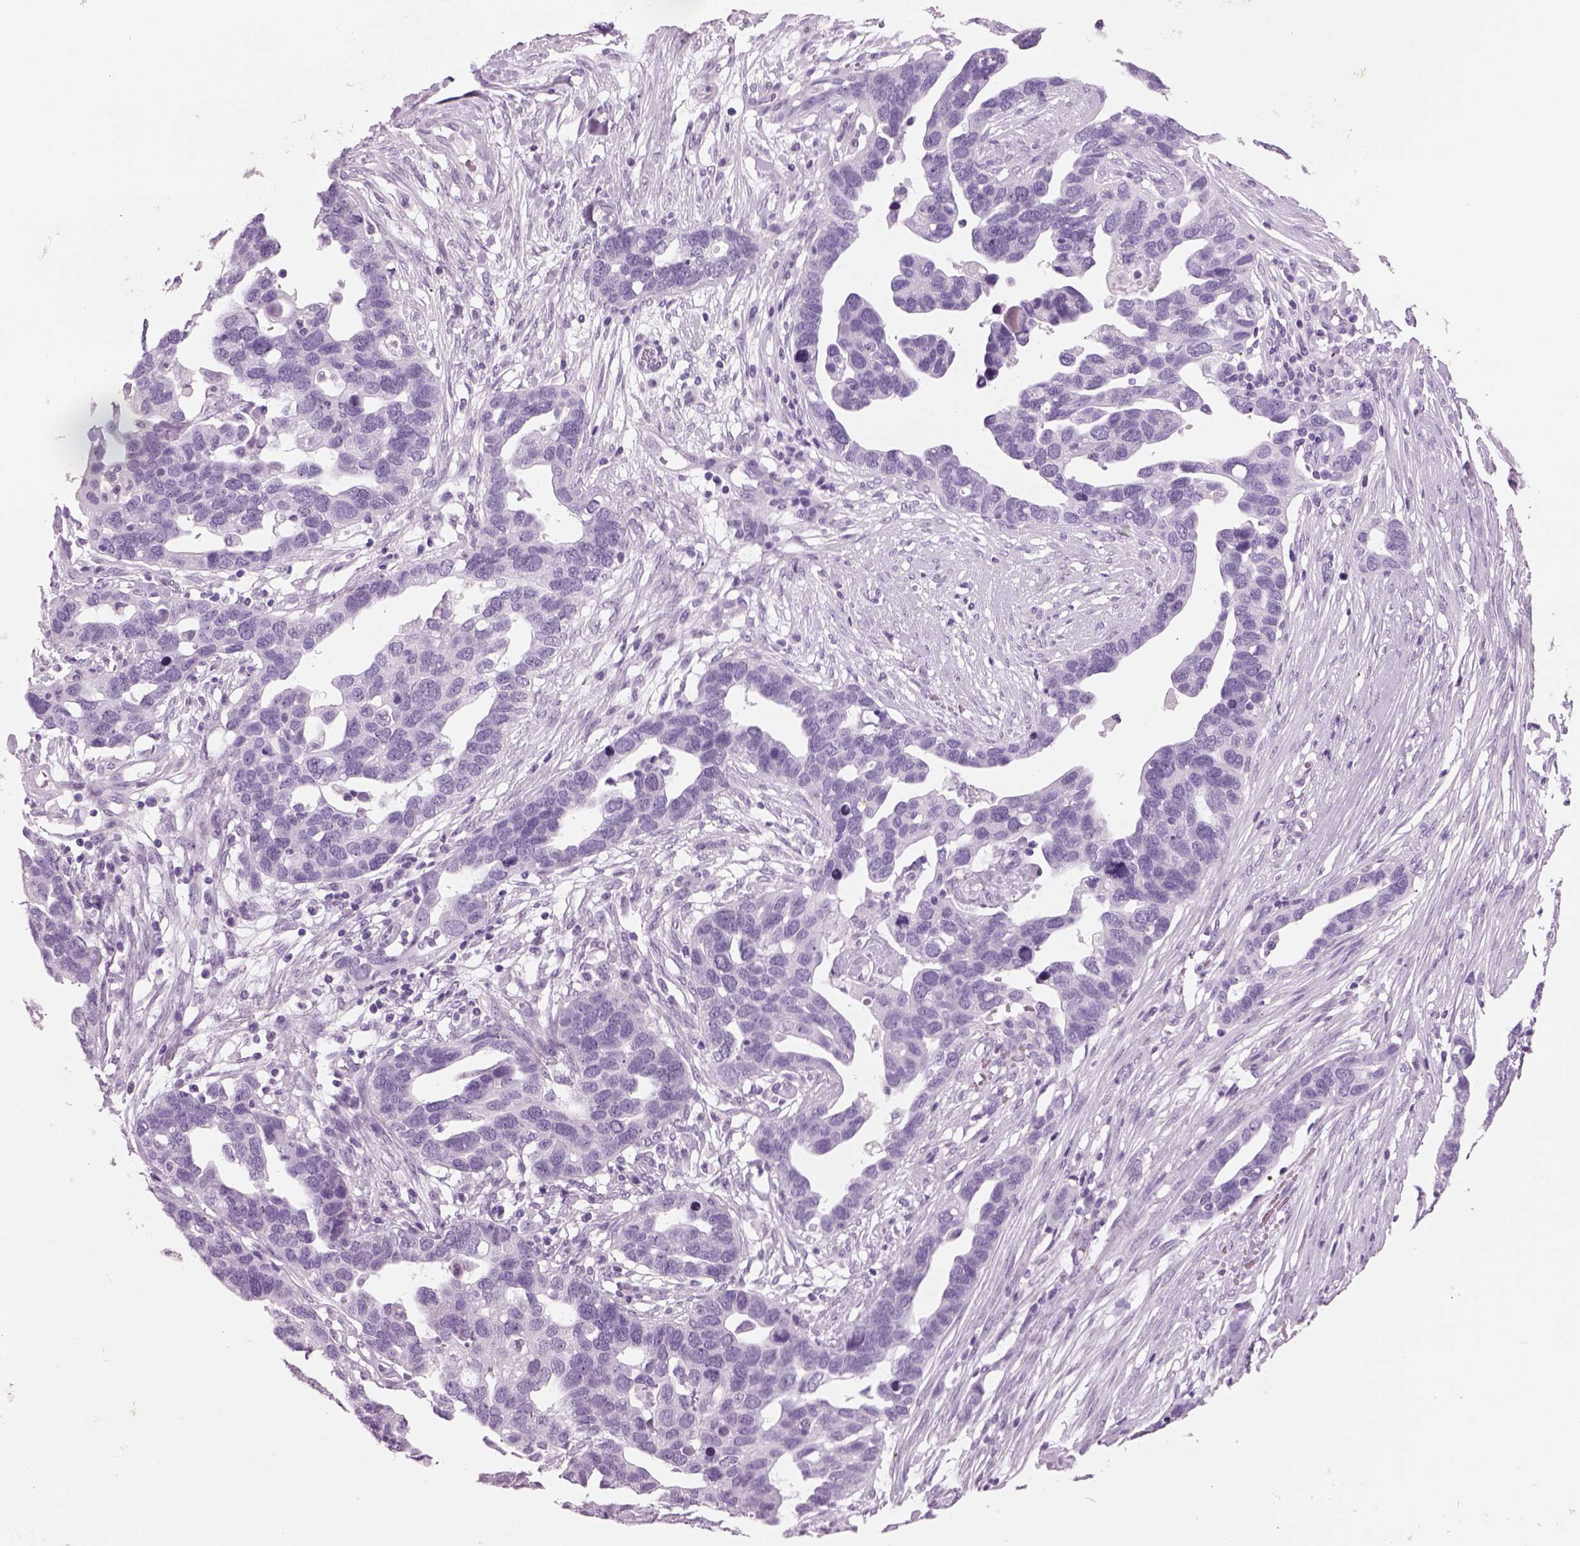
{"staining": {"intensity": "negative", "quantity": "none", "location": "none"}, "tissue": "ovarian cancer", "cell_type": "Tumor cells", "image_type": "cancer", "snomed": [{"axis": "morphology", "description": "Cystadenocarcinoma, serous, NOS"}, {"axis": "topography", "description": "Ovary"}], "caption": "The IHC image has no significant staining in tumor cells of ovarian cancer tissue. Nuclei are stained in blue.", "gene": "RHO", "patient": {"sex": "female", "age": 54}}